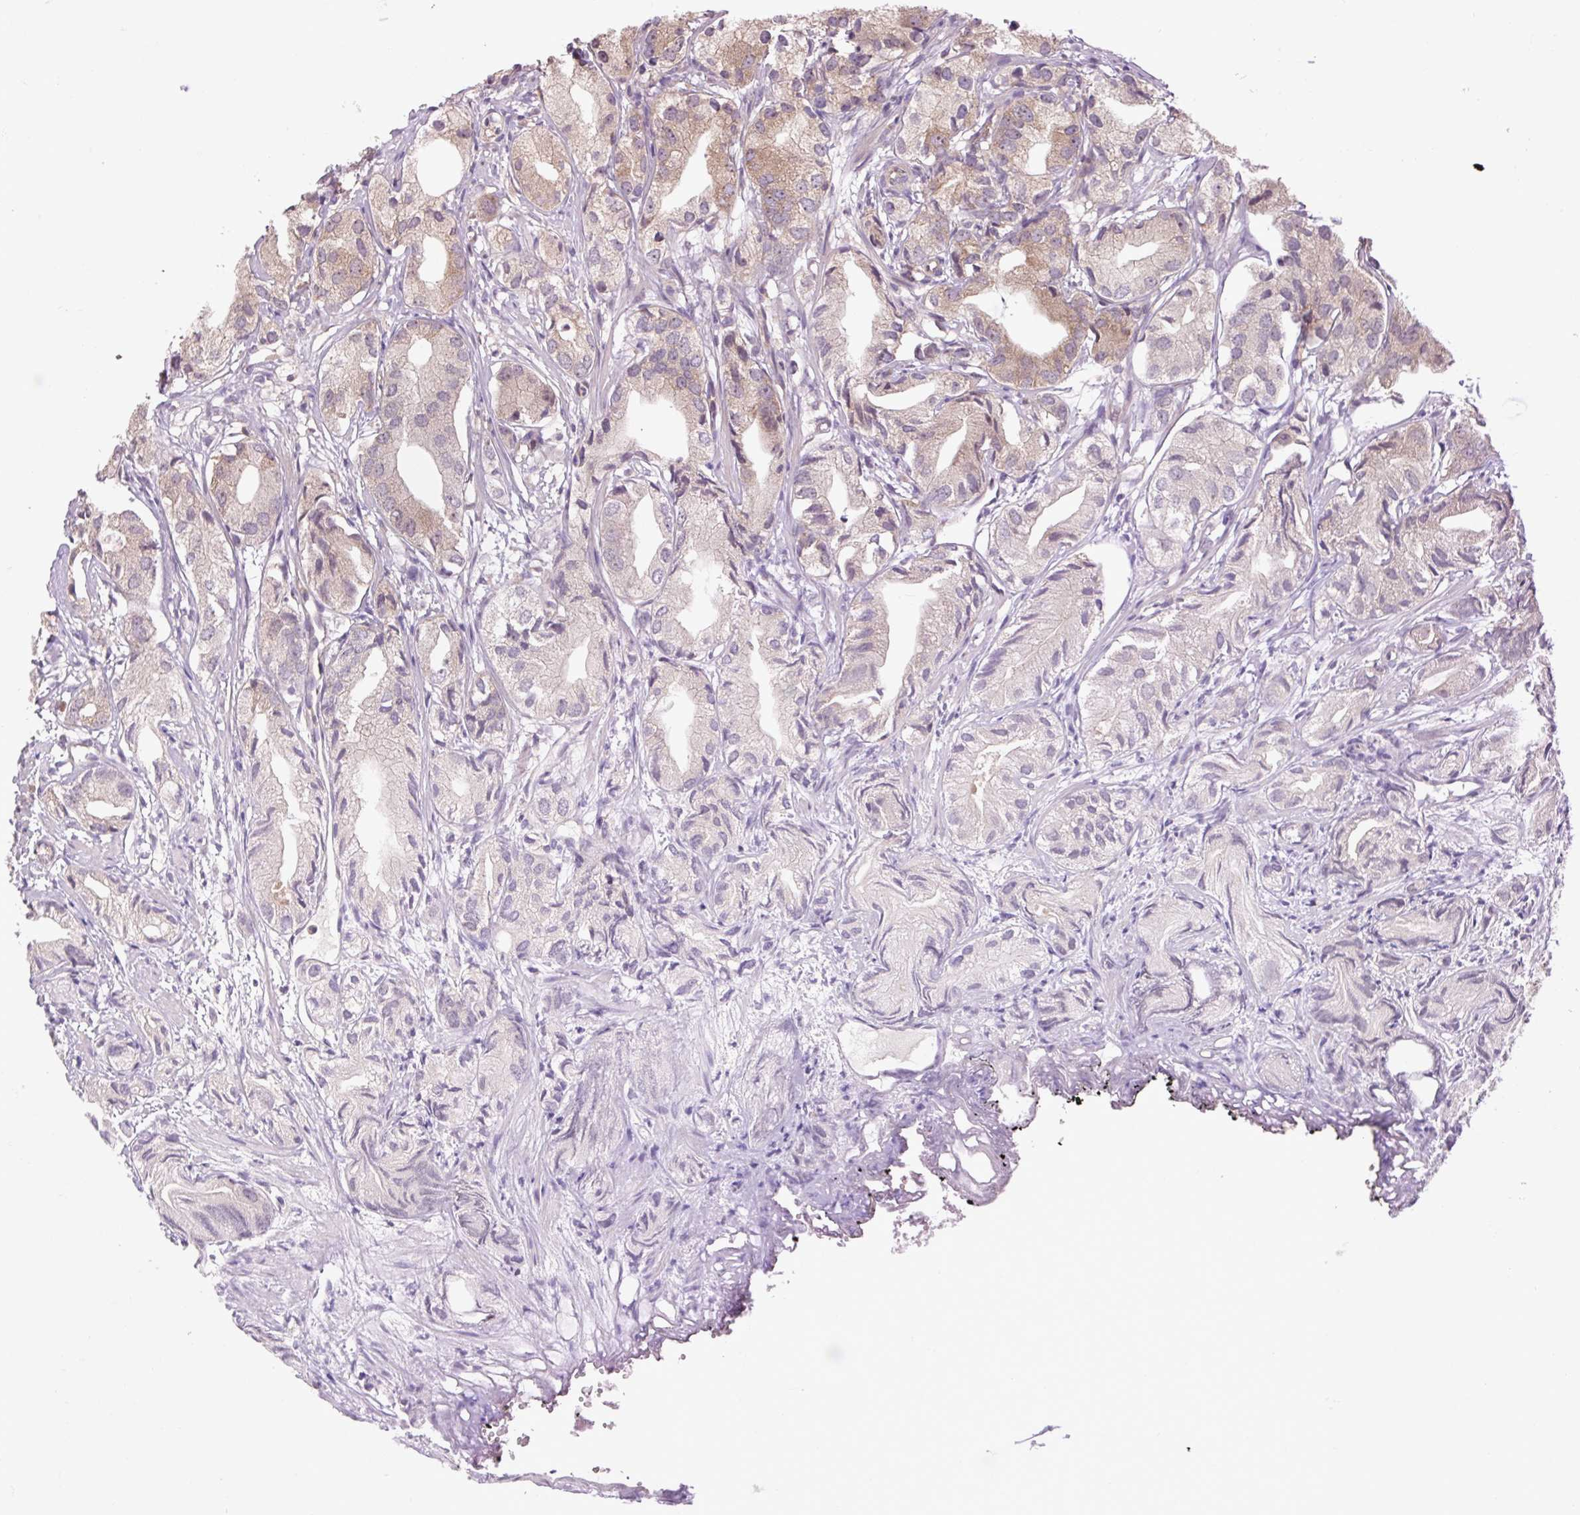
{"staining": {"intensity": "moderate", "quantity": "25%-75%", "location": "cytoplasmic/membranous"}, "tissue": "prostate cancer", "cell_type": "Tumor cells", "image_type": "cancer", "snomed": [{"axis": "morphology", "description": "Adenocarcinoma, High grade"}, {"axis": "topography", "description": "Prostate"}], "caption": "Immunohistochemical staining of prostate high-grade adenocarcinoma reveals medium levels of moderate cytoplasmic/membranous staining in about 25%-75% of tumor cells. (IHC, brightfield microscopy, high magnification).", "gene": "PLCG1", "patient": {"sex": "male", "age": 82}}